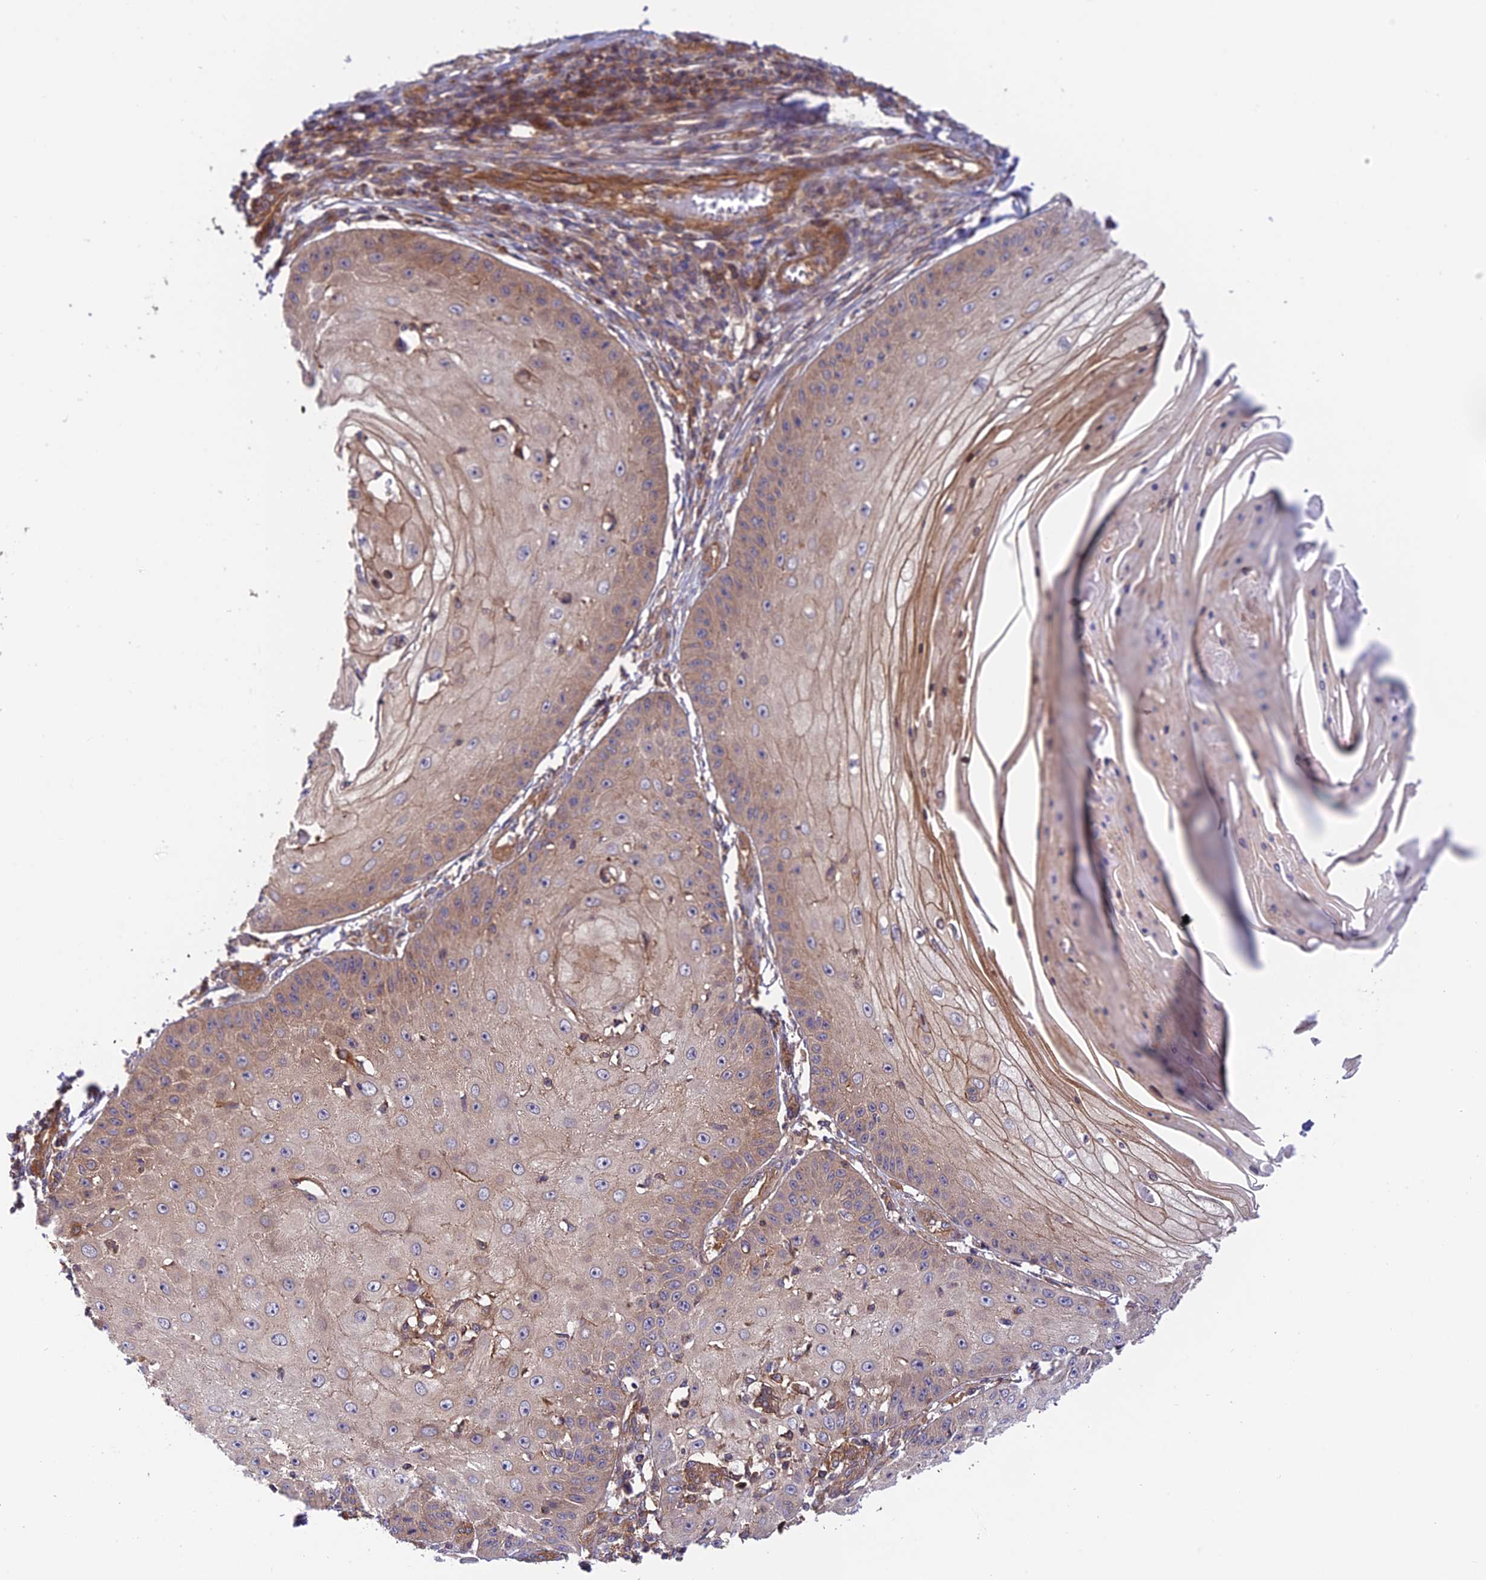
{"staining": {"intensity": "weak", "quantity": "25%-75%", "location": "cytoplasmic/membranous"}, "tissue": "skin cancer", "cell_type": "Tumor cells", "image_type": "cancer", "snomed": [{"axis": "morphology", "description": "Squamous cell carcinoma, NOS"}, {"axis": "topography", "description": "Skin"}], "caption": "Skin cancer (squamous cell carcinoma) stained with immunohistochemistry displays weak cytoplasmic/membranous staining in about 25%-75% of tumor cells. (Stains: DAB (3,3'-diaminobenzidine) in brown, nuclei in blue, Microscopy: brightfield microscopy at high magnification).", "gene": "EVI5L", "patient": {"sex": "male", "age": 70}}